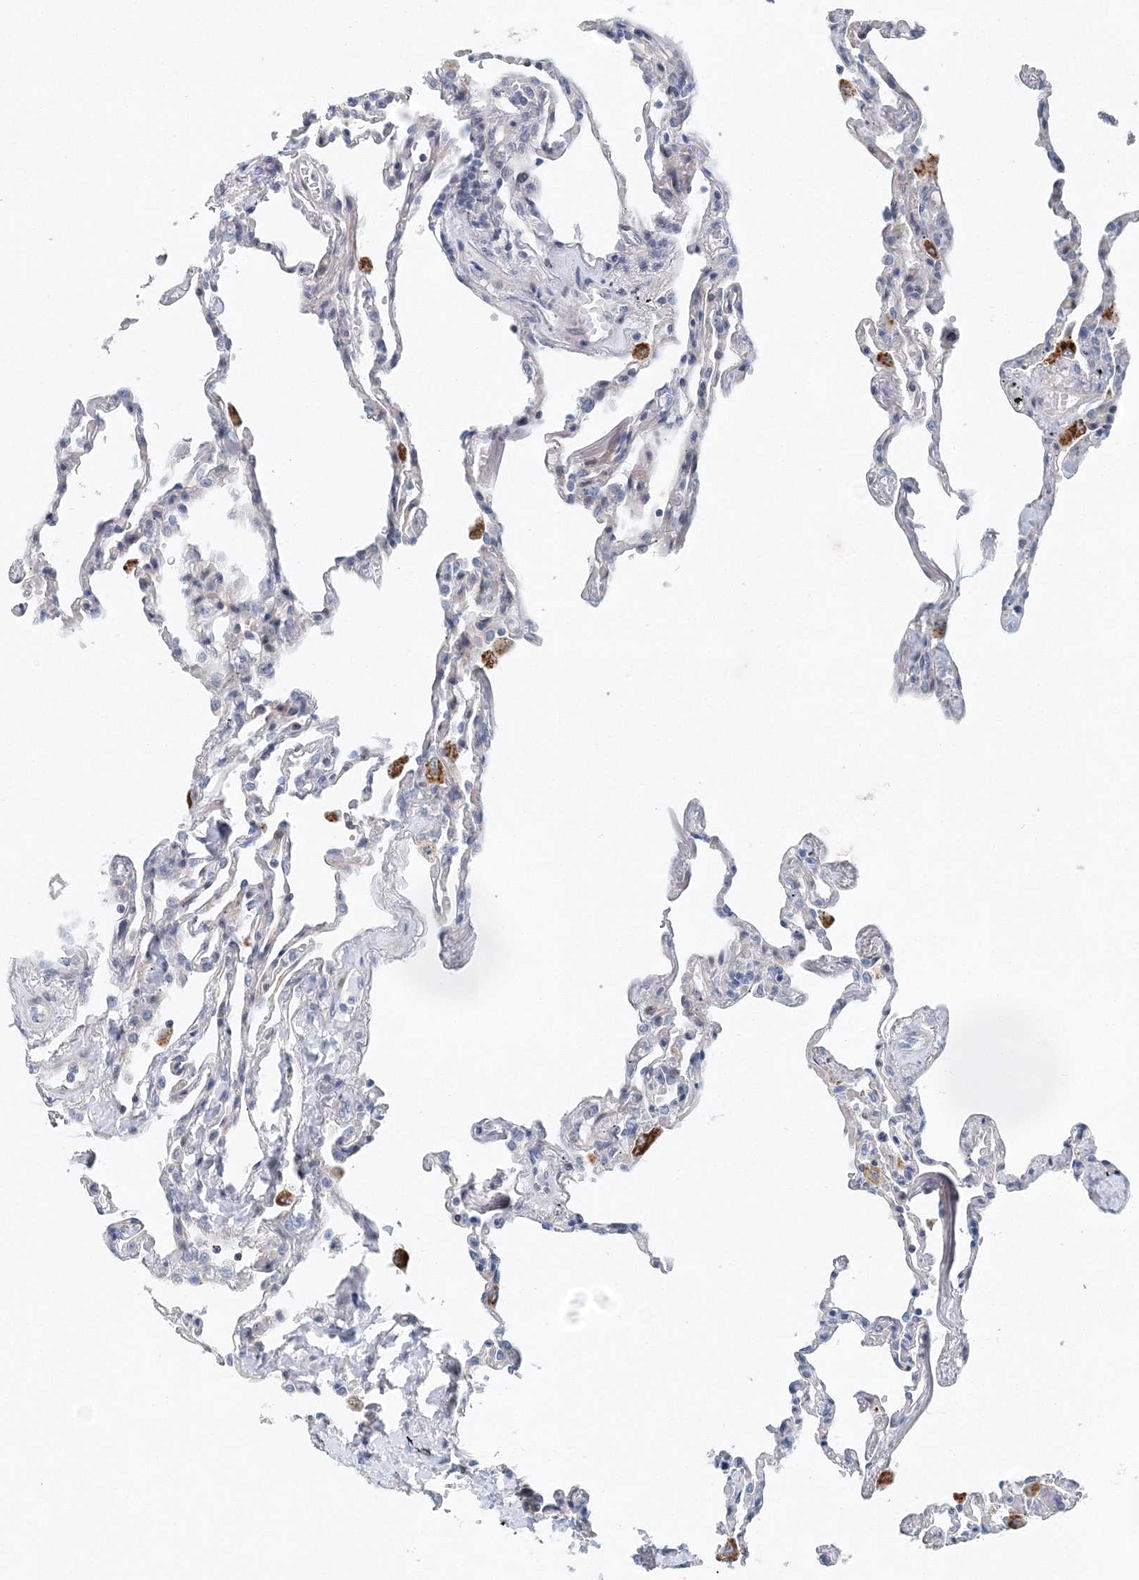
{"staining": {"intensity": "negative", "quantity": "none", "location": "none"}, "tissue": "lung", "cell_type": "Alveolar cells", "image_type": "normal", "snomed": [{"axis": "morphology", "description": "Normal tissue, NOS"}, {"axis": "topography", "description": "Lung"}], "caption": "This is a micrograph of IHC staining of normal lung, which shows no positivity in alveolar cells.", "gene": "UIMC1", "patient": {"sex": "male", "age": 59}}